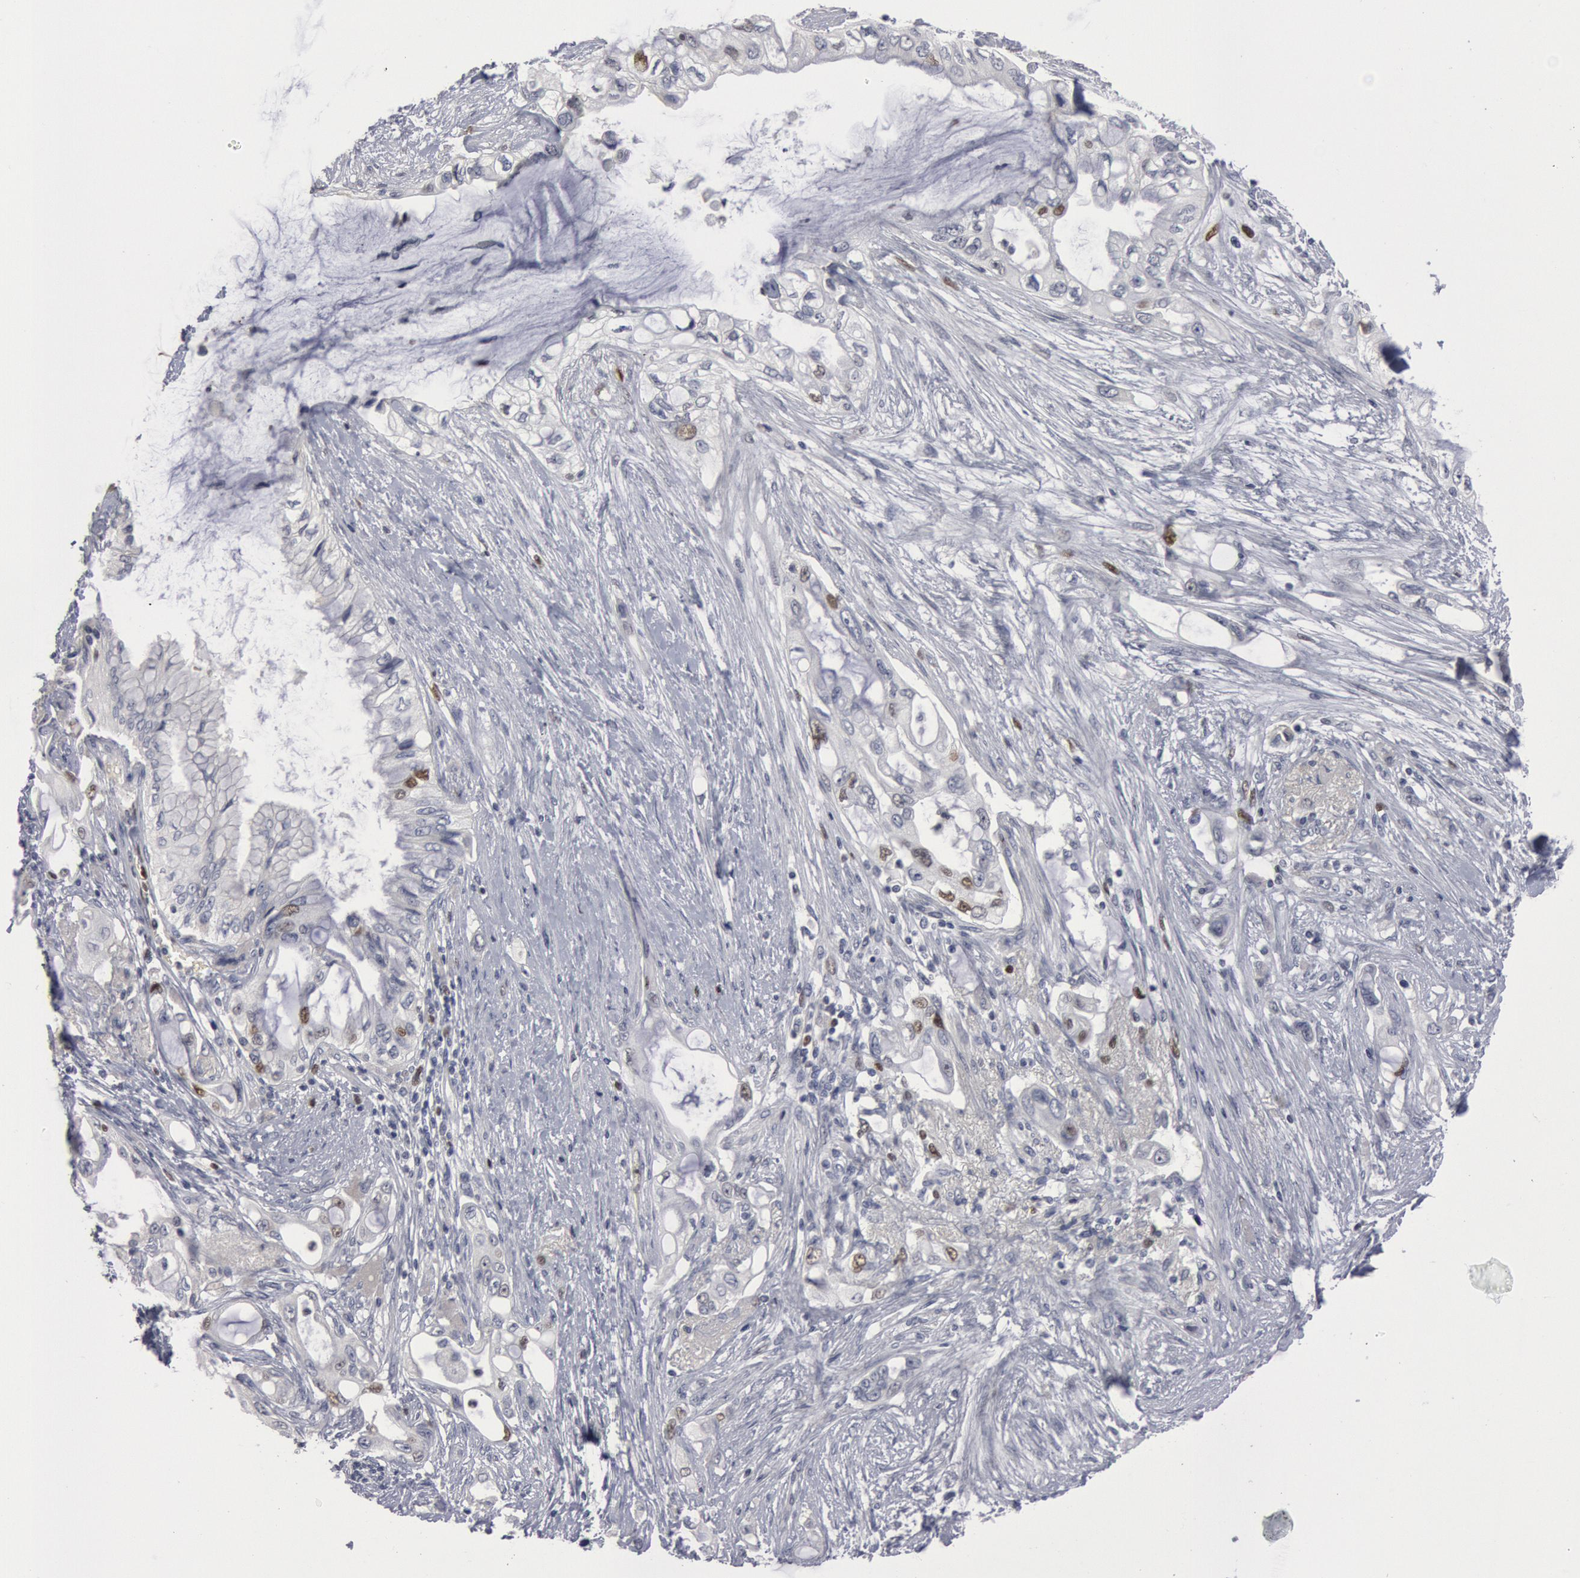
{"staining": {"intensity": "weak", "quantity": "<25%", "location": "nuclear"}, "tissue": "pancreatic cancer", "cell_type": "Tumor cells", "image_type": "cancer", "snomed": [{"axis": "morphology", "description": "Adenocarcinoma, NOS"}, {"axis": "topography", "description": "Pancreas"}], "caption": "DAB (3,3'-diaminobenzidine) immunohistochemical staining of adenocarcinoma (pancreatic) reveals no significant positivity in tumor cells.", "gene": "WDHD1", "patient": {"sex": "female", "age": 70}}